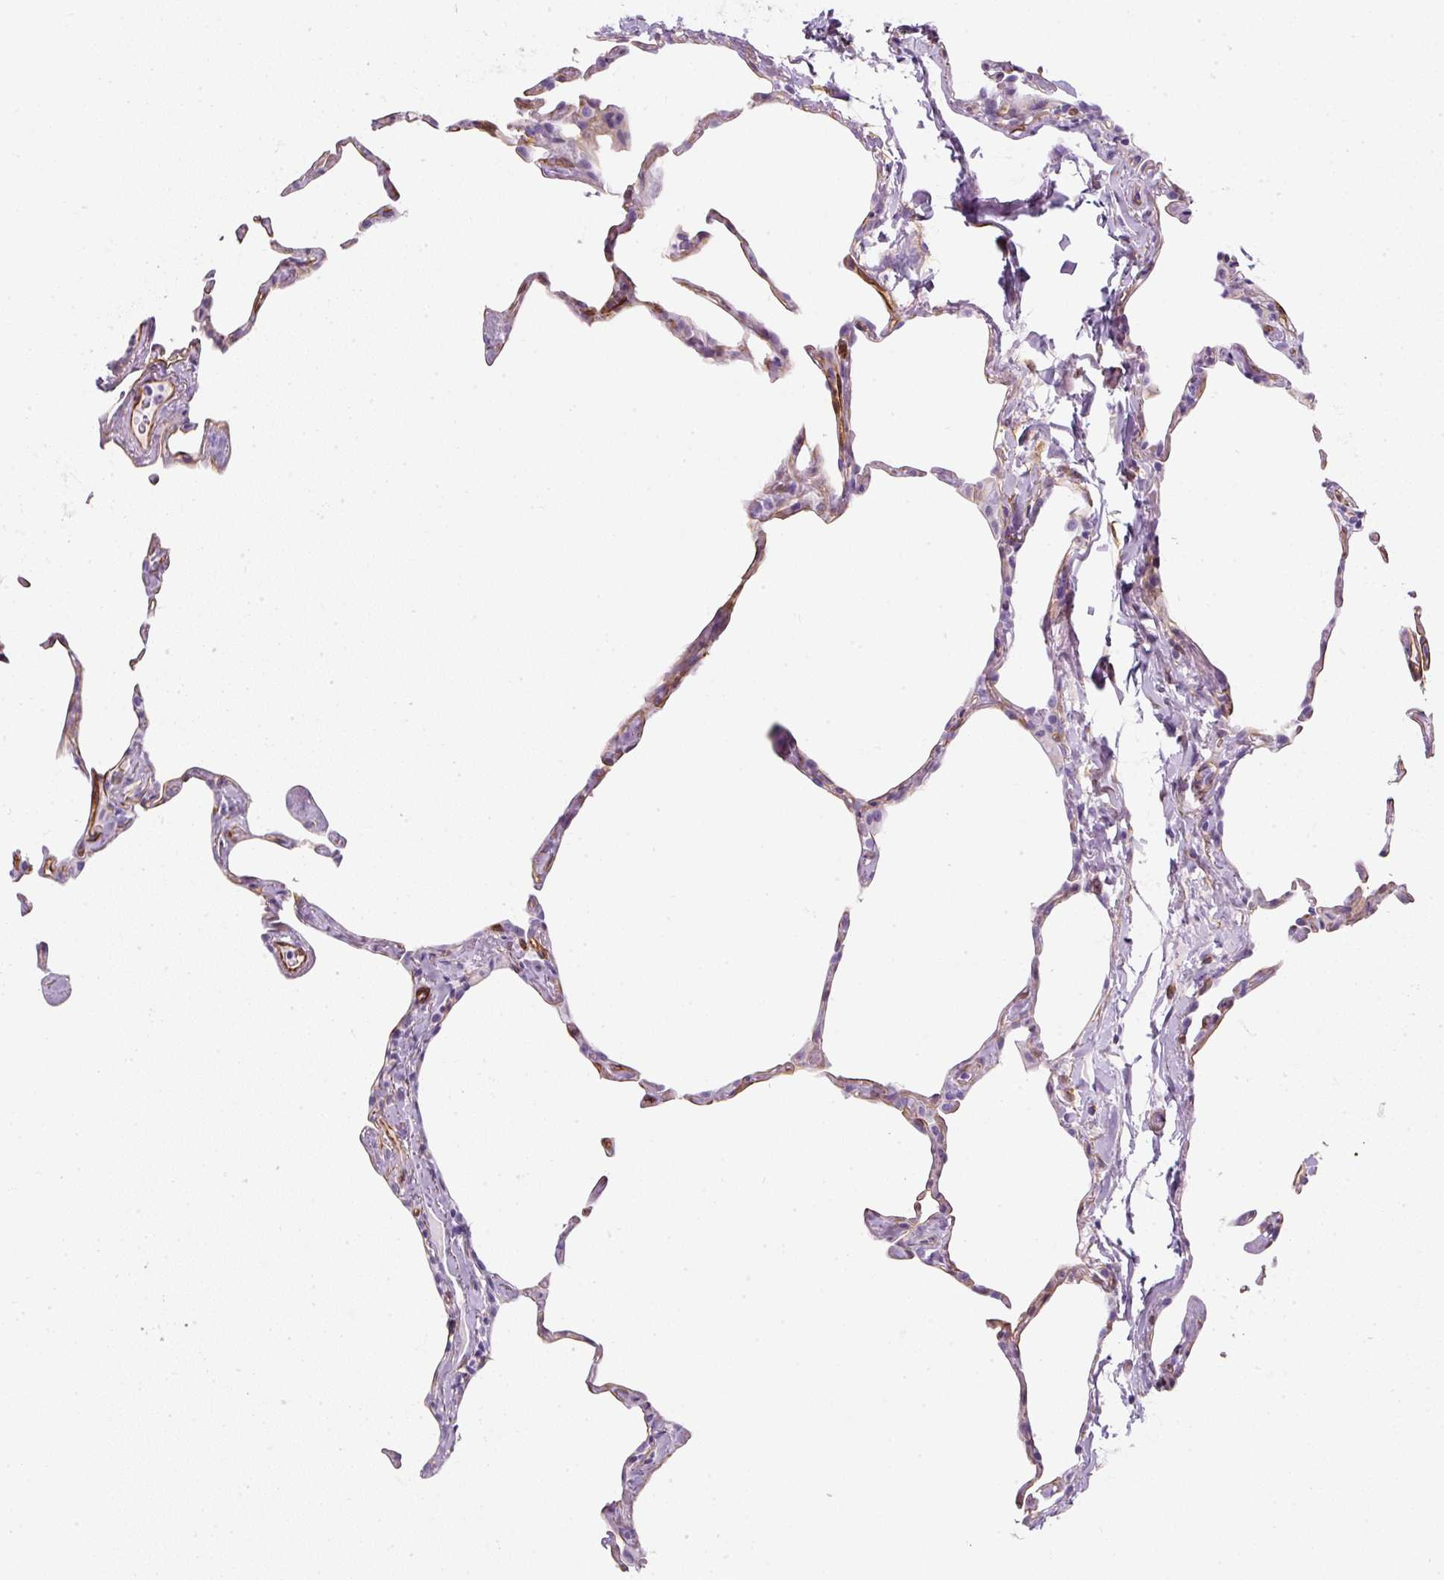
{"staining": {"intensity": "negative", "quantity": "none", "location": "none"}, "tissue": "lung", "cell_type": "Alveolar cells", "image_type": "normal", "snomed": [{"axis": "morphology", "description": "Normal tissue, NOS"}, {"axis": "topography", "description": "Lung"}], "caption": "An IHC photomicrograph of unremarkable lung is shown. There is no staining in alveolar cells of lung.", "gene": "CAVIN3", "patient": {"sex": "male", "age": 65}}